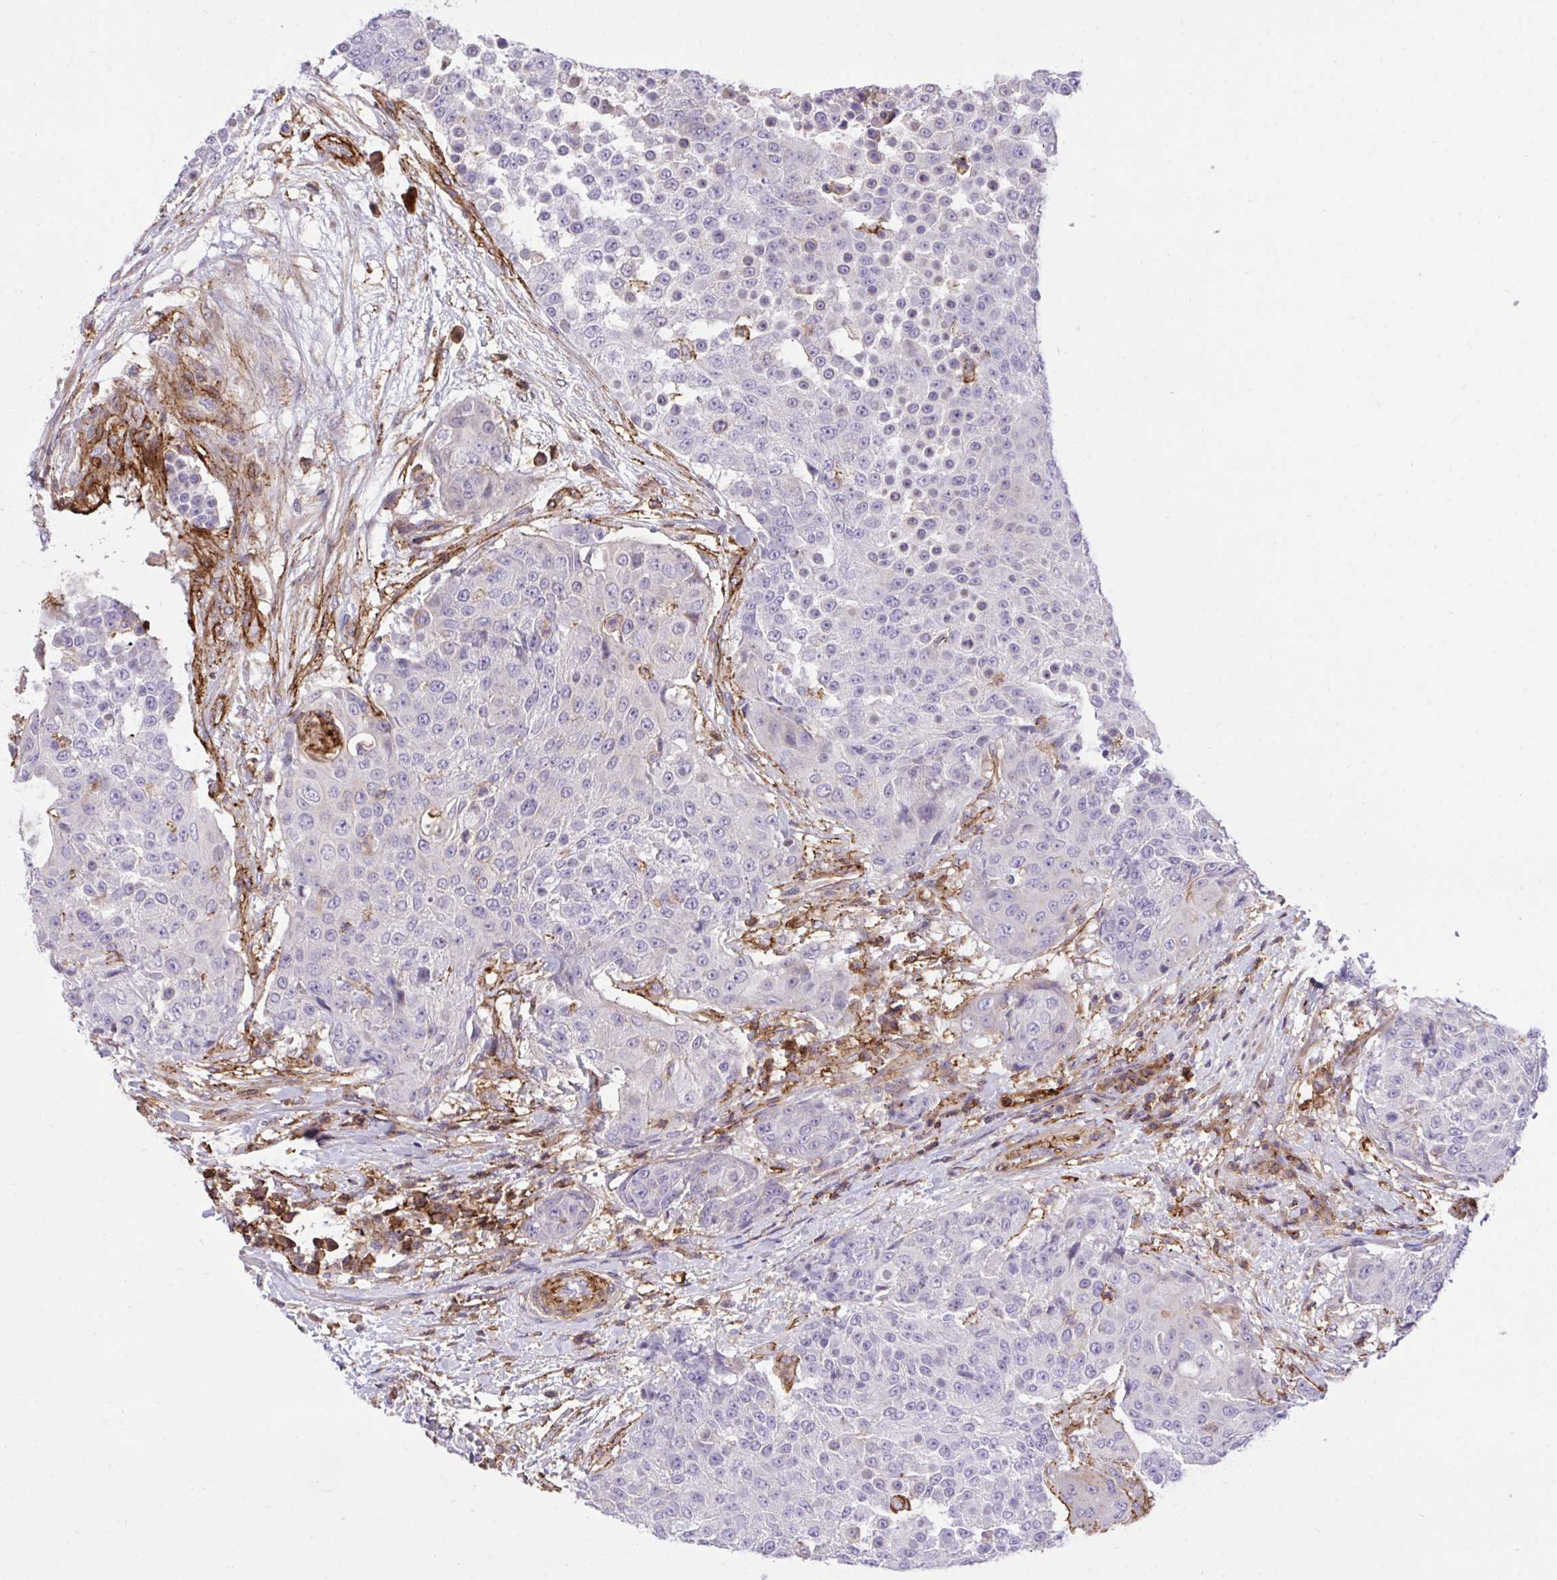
{"staining": {"intensity": "negative", "quantity": "none", "location": "none"}, "tissue": "urothelial cancer", "cell_type": "Tumor cells", "image_type": "cancer", "snomed": [{"axis": "morphology", "description": "Urothelial carcinoma, High grade"}, {"axis": "topography", "description": "Urinary bladder"}], "caption": "Histopathology image shows no significant protein expression in tumor cells of urothelial cancer.", "gene": "ERI1", "patient": {"sex": "female", "age": 63}}